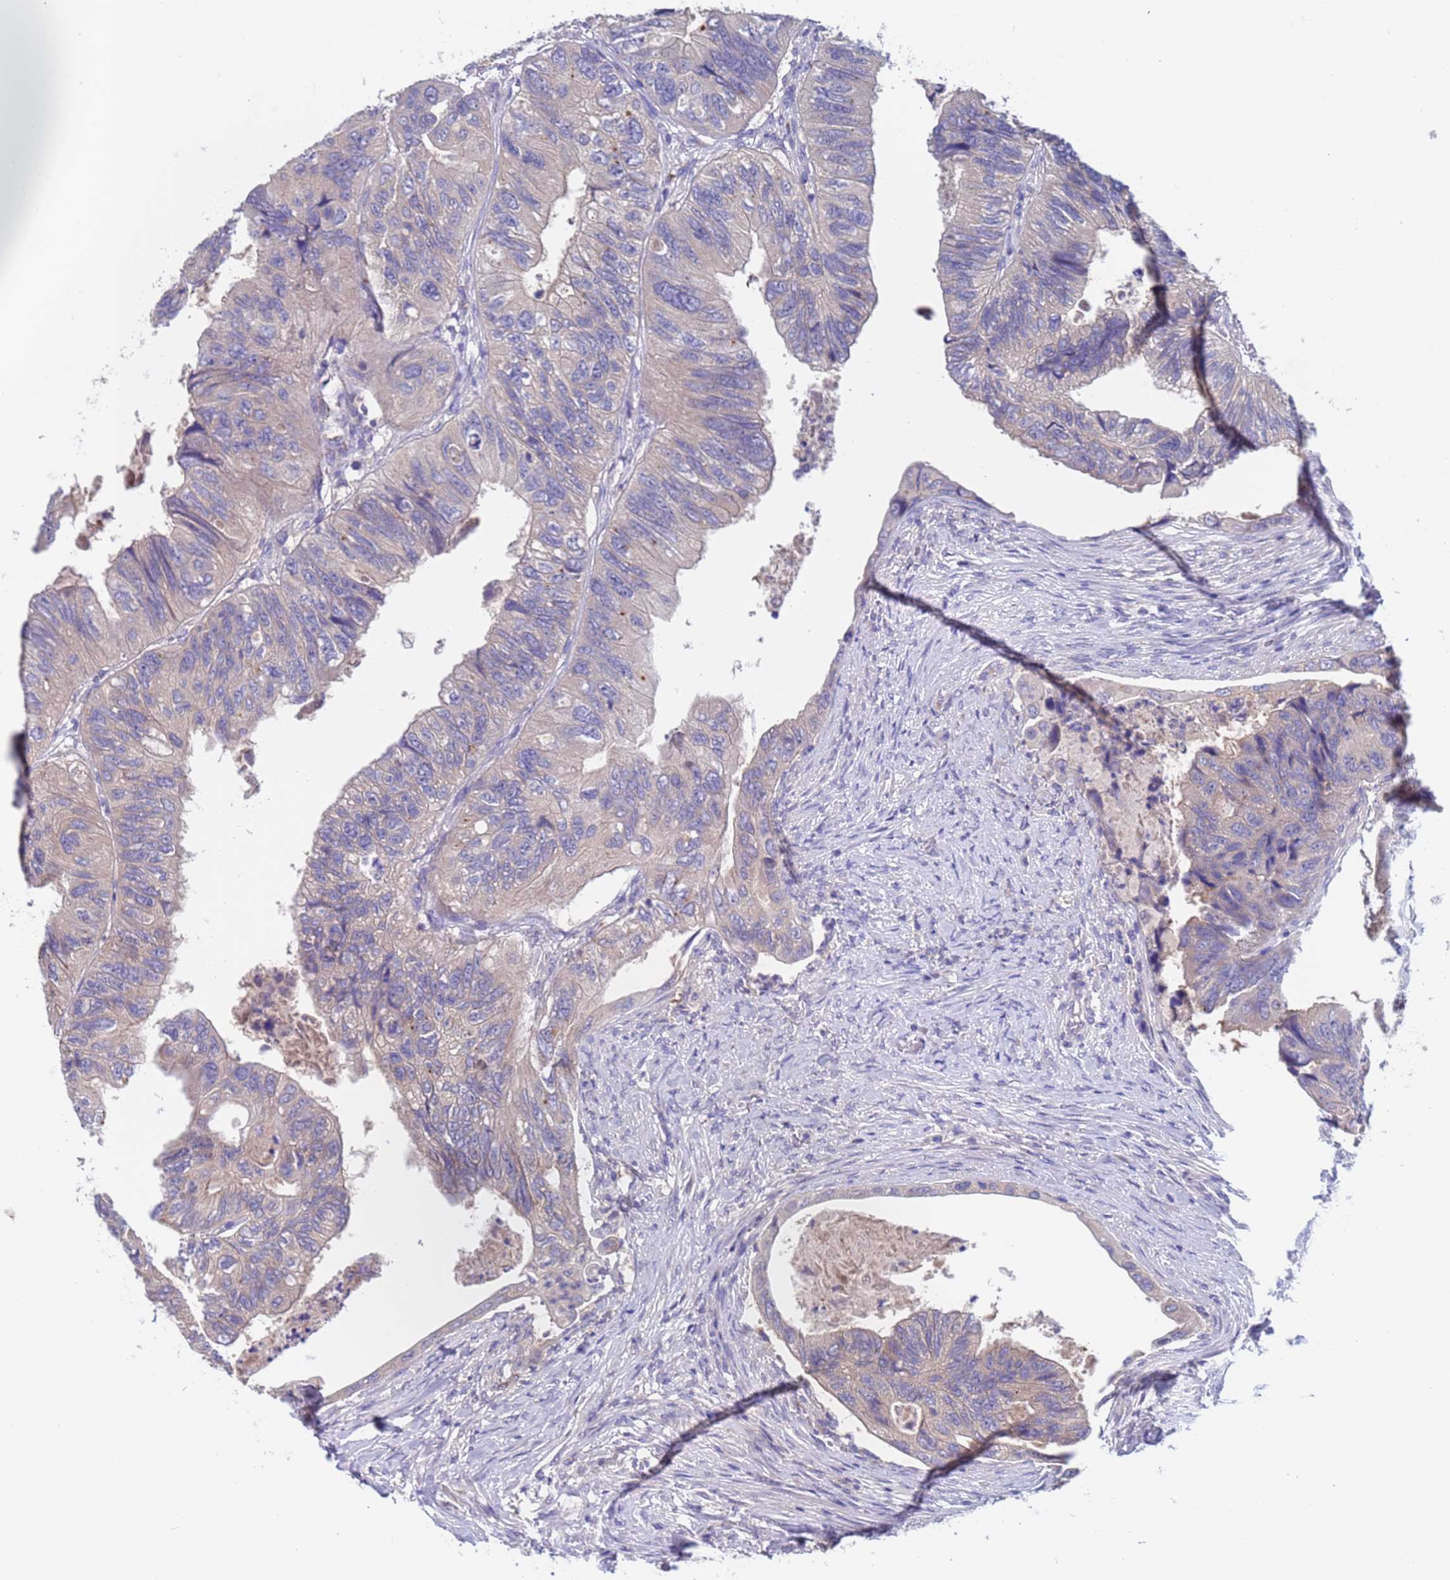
{"staining": {"intensity": "negative", "quantity": "none", "location": "none"}, "tissue": "colorectal cancer", "cell_type": "Tumor cells", "image_type": "cancer", "snomed": [{"axis": "morphology", "description": "Adenocarcinoma, NOS"}, {"axis": "topography", "description": "Rectum"}], "caption": "Tumor cells show no significant expression in colorectal cancer (adenocarcinoma). Brightfield microscopy of IHC stained with DAB (brown) and hematoxylin (blue), captured at high magnification.", "gene": "ZNF248", "patient": {"sex": "male", "age": 63}}